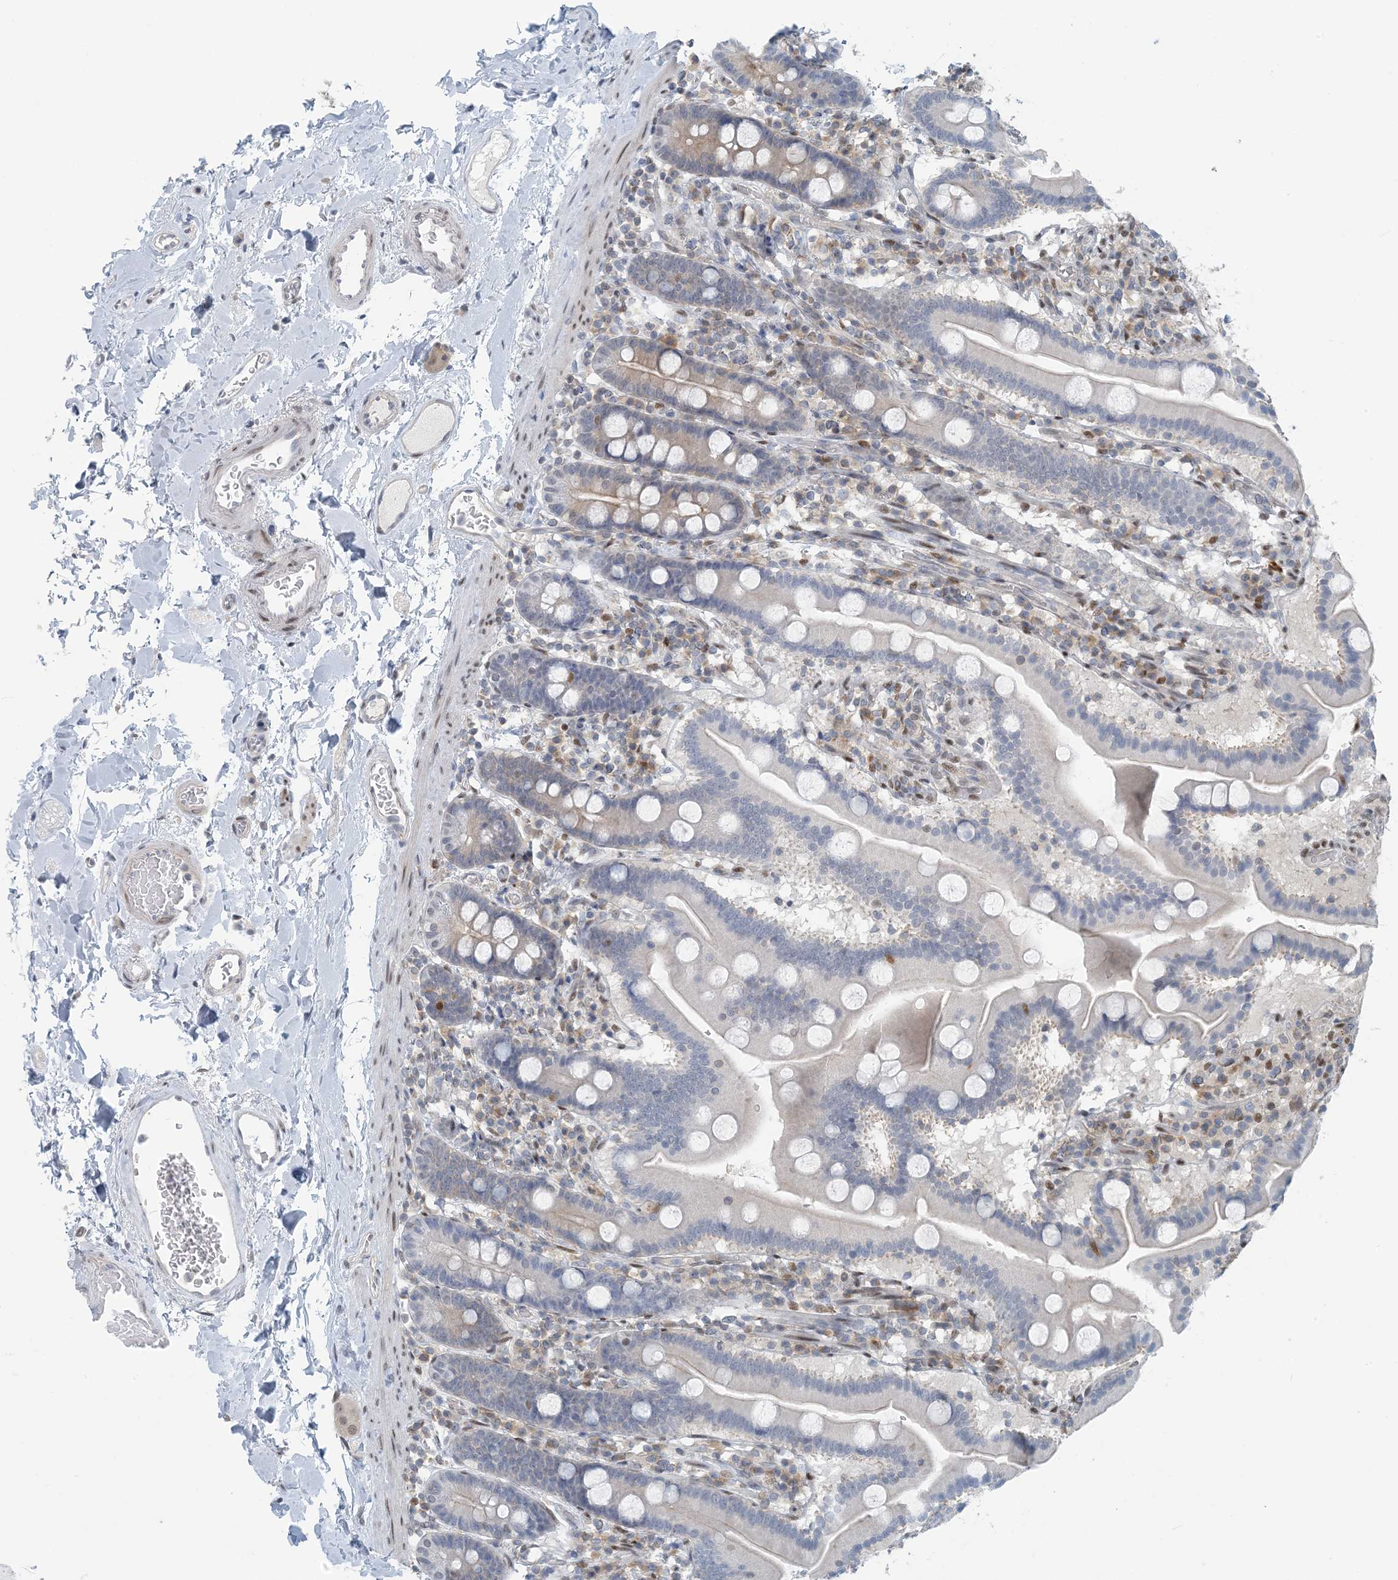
{"staining": {"intensity": "negative", "quantity": "none", "location": "none"}, "tissue": "duodenum", "cell_type": "Glandular cells", "image_type": "normal", "snomed": [{"axis": "morphology", "description": "Normal tissue, NOS"}, {"axis": "topography", "description": "Duodenum"}], "caption": "IHC of benign human duodenum exhibits no staining in glandular cells. (DAB immunohistochemistry visualized using brightfield microscopy, high magnification).", "gene": "ZC3H12A", "patient": {"sex": "male", "age": 55}}